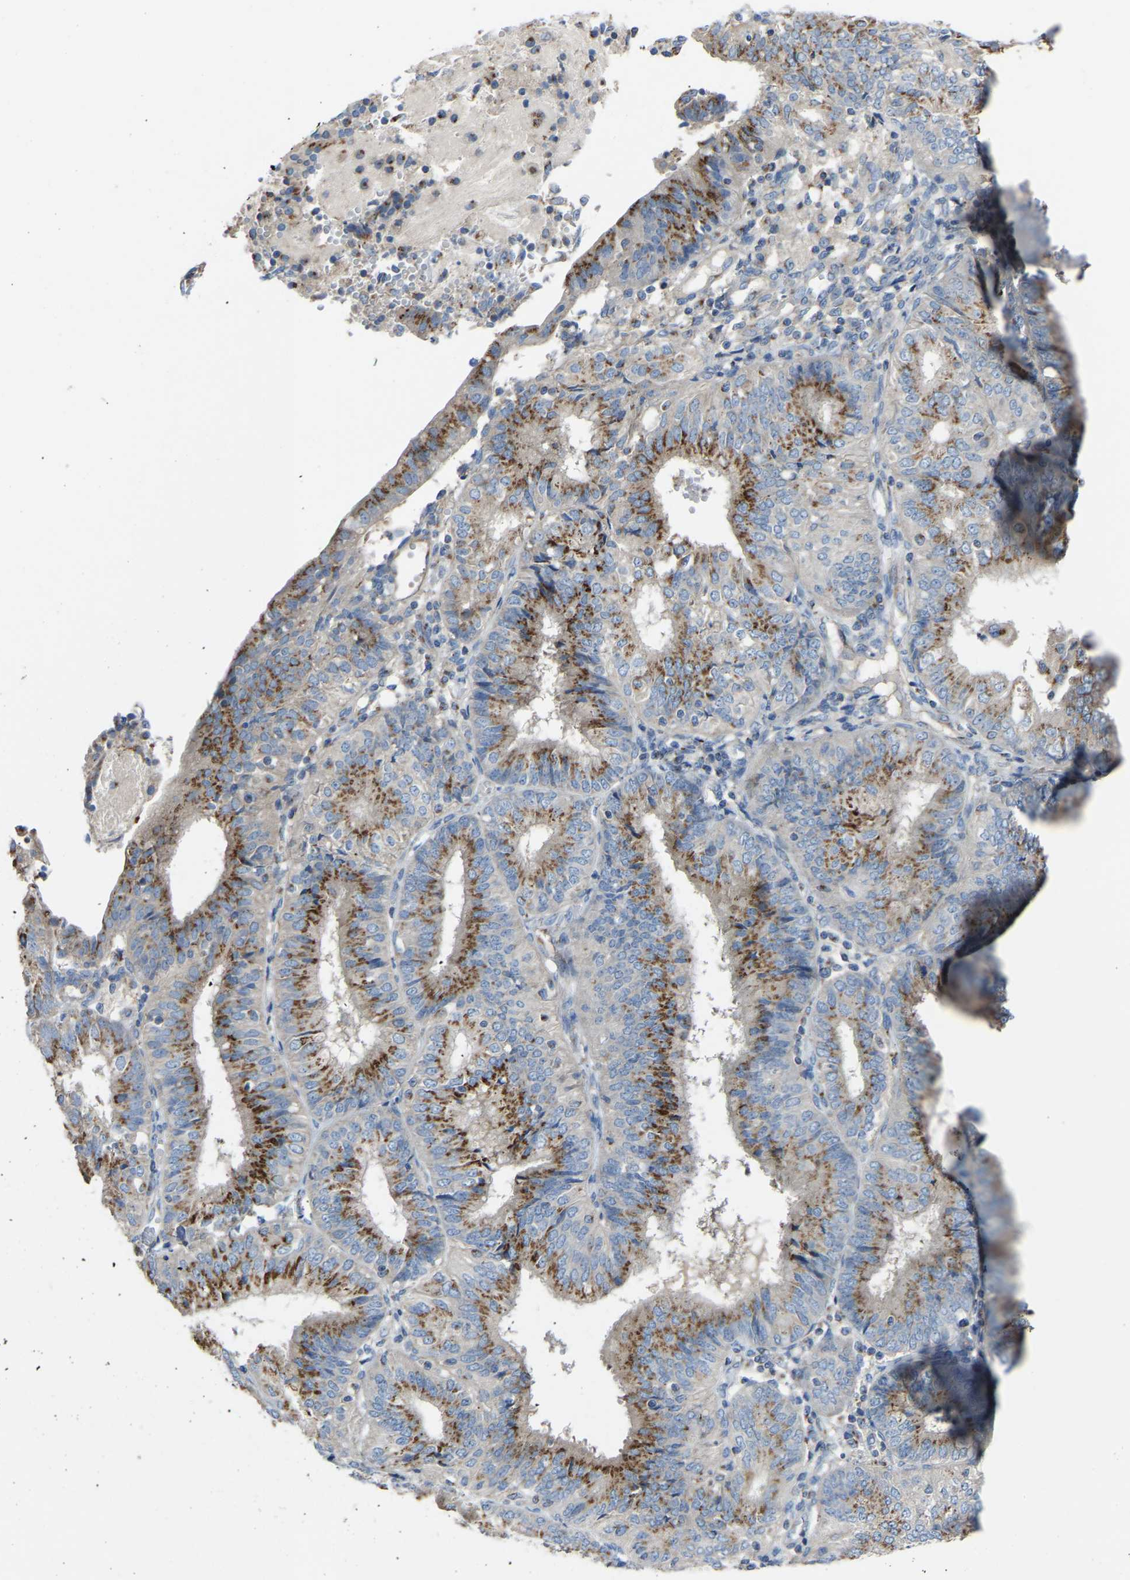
{"staining": {"intensity": "moderate", "quantity": ">75%", "location": "cytoplasmic/membranous"}, "tissue": "endometrial cancer", "cell_type": "Tumor cells", "image_type": "cancer", "snomed": [{"axis": "morphology", "description": "Adenocarcinoma, NOS"}, {"axis": "topography", "description": "Endometrium"}], "caption": "This photomicrograph shows immunohistochemistry (IHC) staining of human endometrial cancer (adenocarcinoma), with medium moderate cytoplasmic/membranous expression in about >75% of tumor cells.", "gene": "CANT1", "patient": {"sex": "female", "age": 58}}